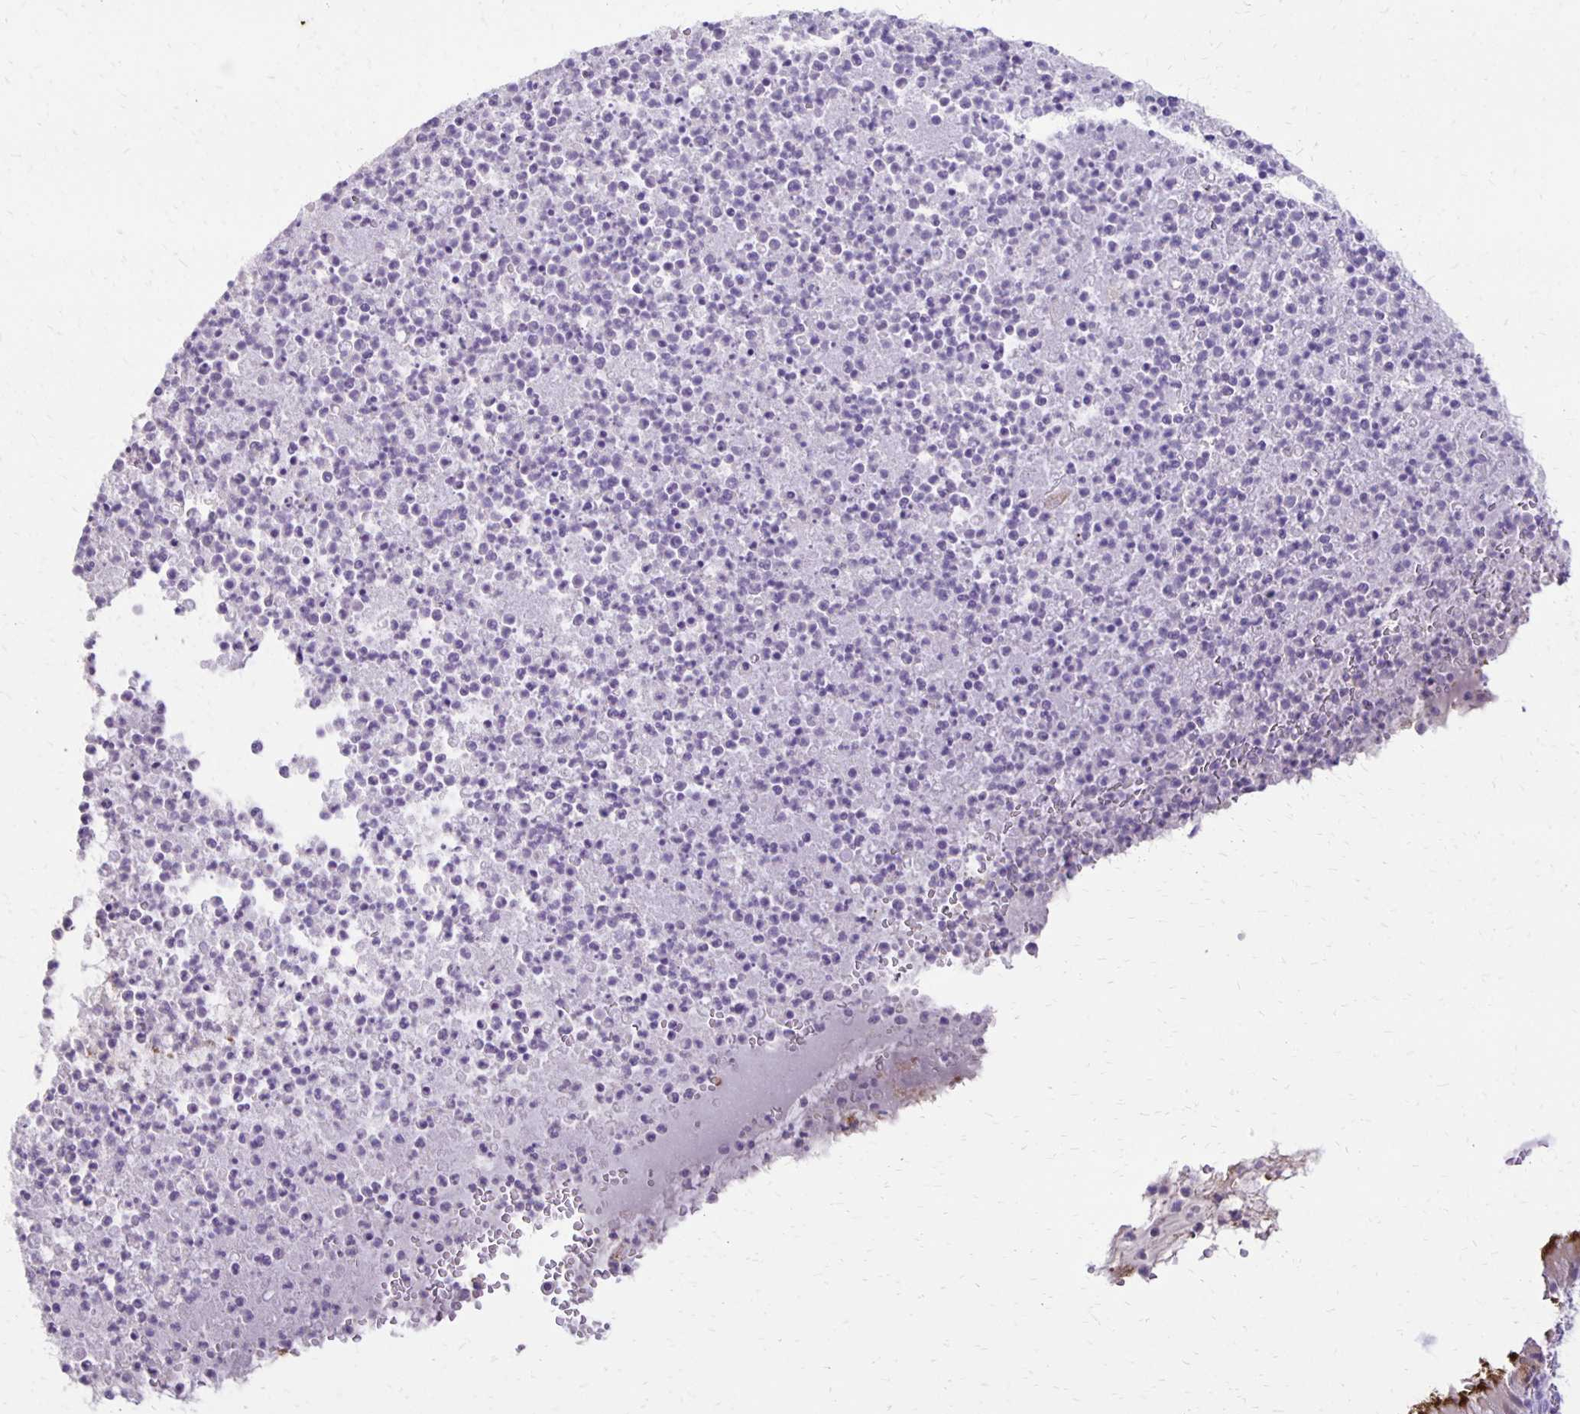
{"staining": {"intensity": "strong", "quantity": "25%-75%", "location": "cytoplasmic/membranous"}, "tissue": "bronchus", "cell_type": "Respiratory epithelial cells", "image_type": "normal", "snomed": [{"axis": "morphology", "description": "Normal tissue, NOS"}, {"axis": "topography", "description": "Cartilage tissue"}, {"axis": "topography", "description": "Bronchus"}], "caption": "IHC of normal human bronchus demonstrates high levels of strong cytoplasmic/membranous positivity in approximately 25%-75% of respiratory epithelial cells.", "gene": "ANKRD45", "patient": {"sex": "male", "age": 56}}